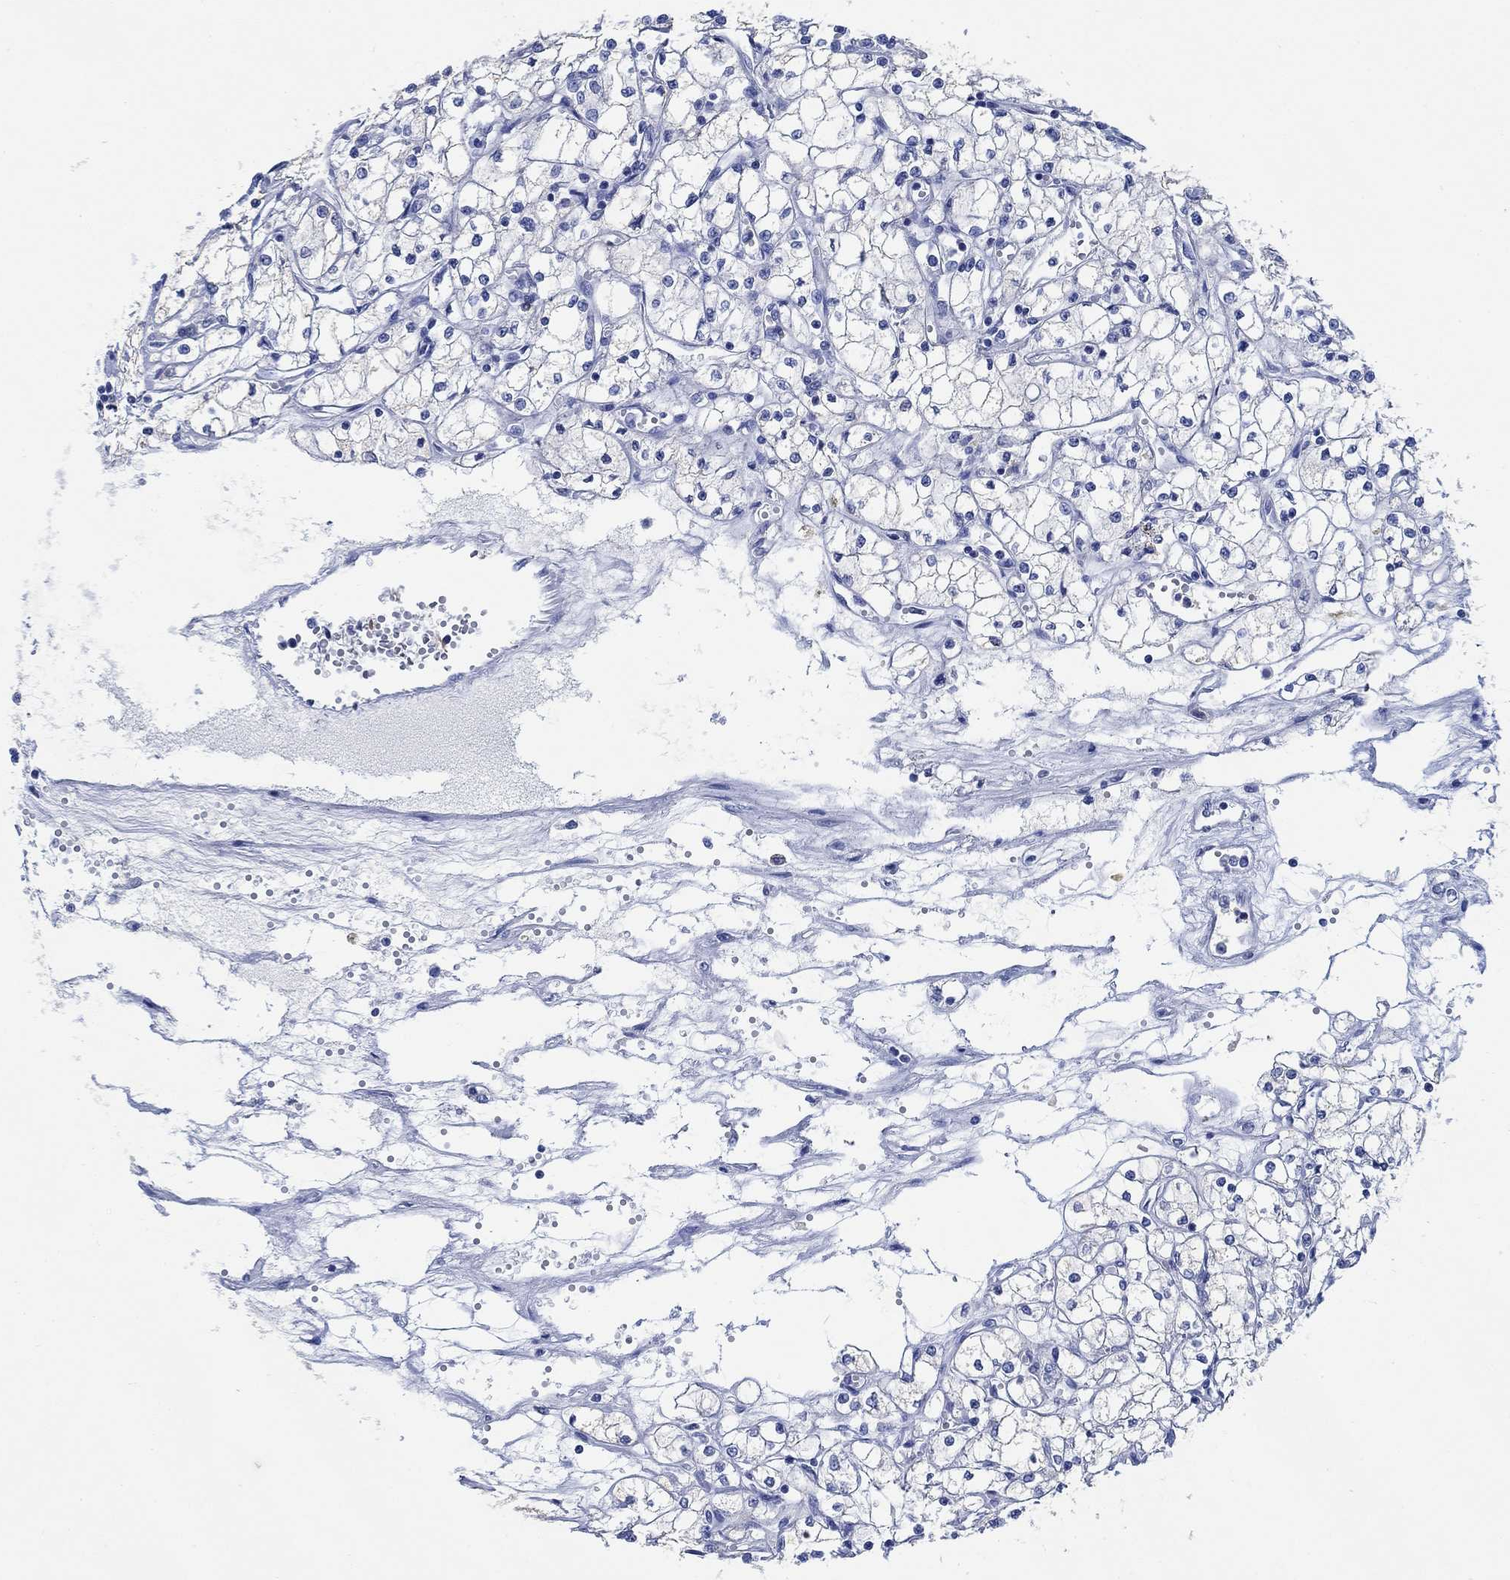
{"staining": {"intensity": "negative", "quantity": "none", "location": "none"}, "tissue": "renal cancer", "cell_type": "Tumor cells", "image_type": "cancer", "snomed": [{"axis": "morphology", "description": "Adenocarcinoma, NOS"}, {"axis": "topography", "description": "Kidney"}], "caption": "IHC image of neoplastic tissue: adenocarcinoma (renal) stained with DAB exhibits no significant protein positivity in tumor cells.", "gene": "PPP1R17", "patient": {"sex": "male", "age": 67}}